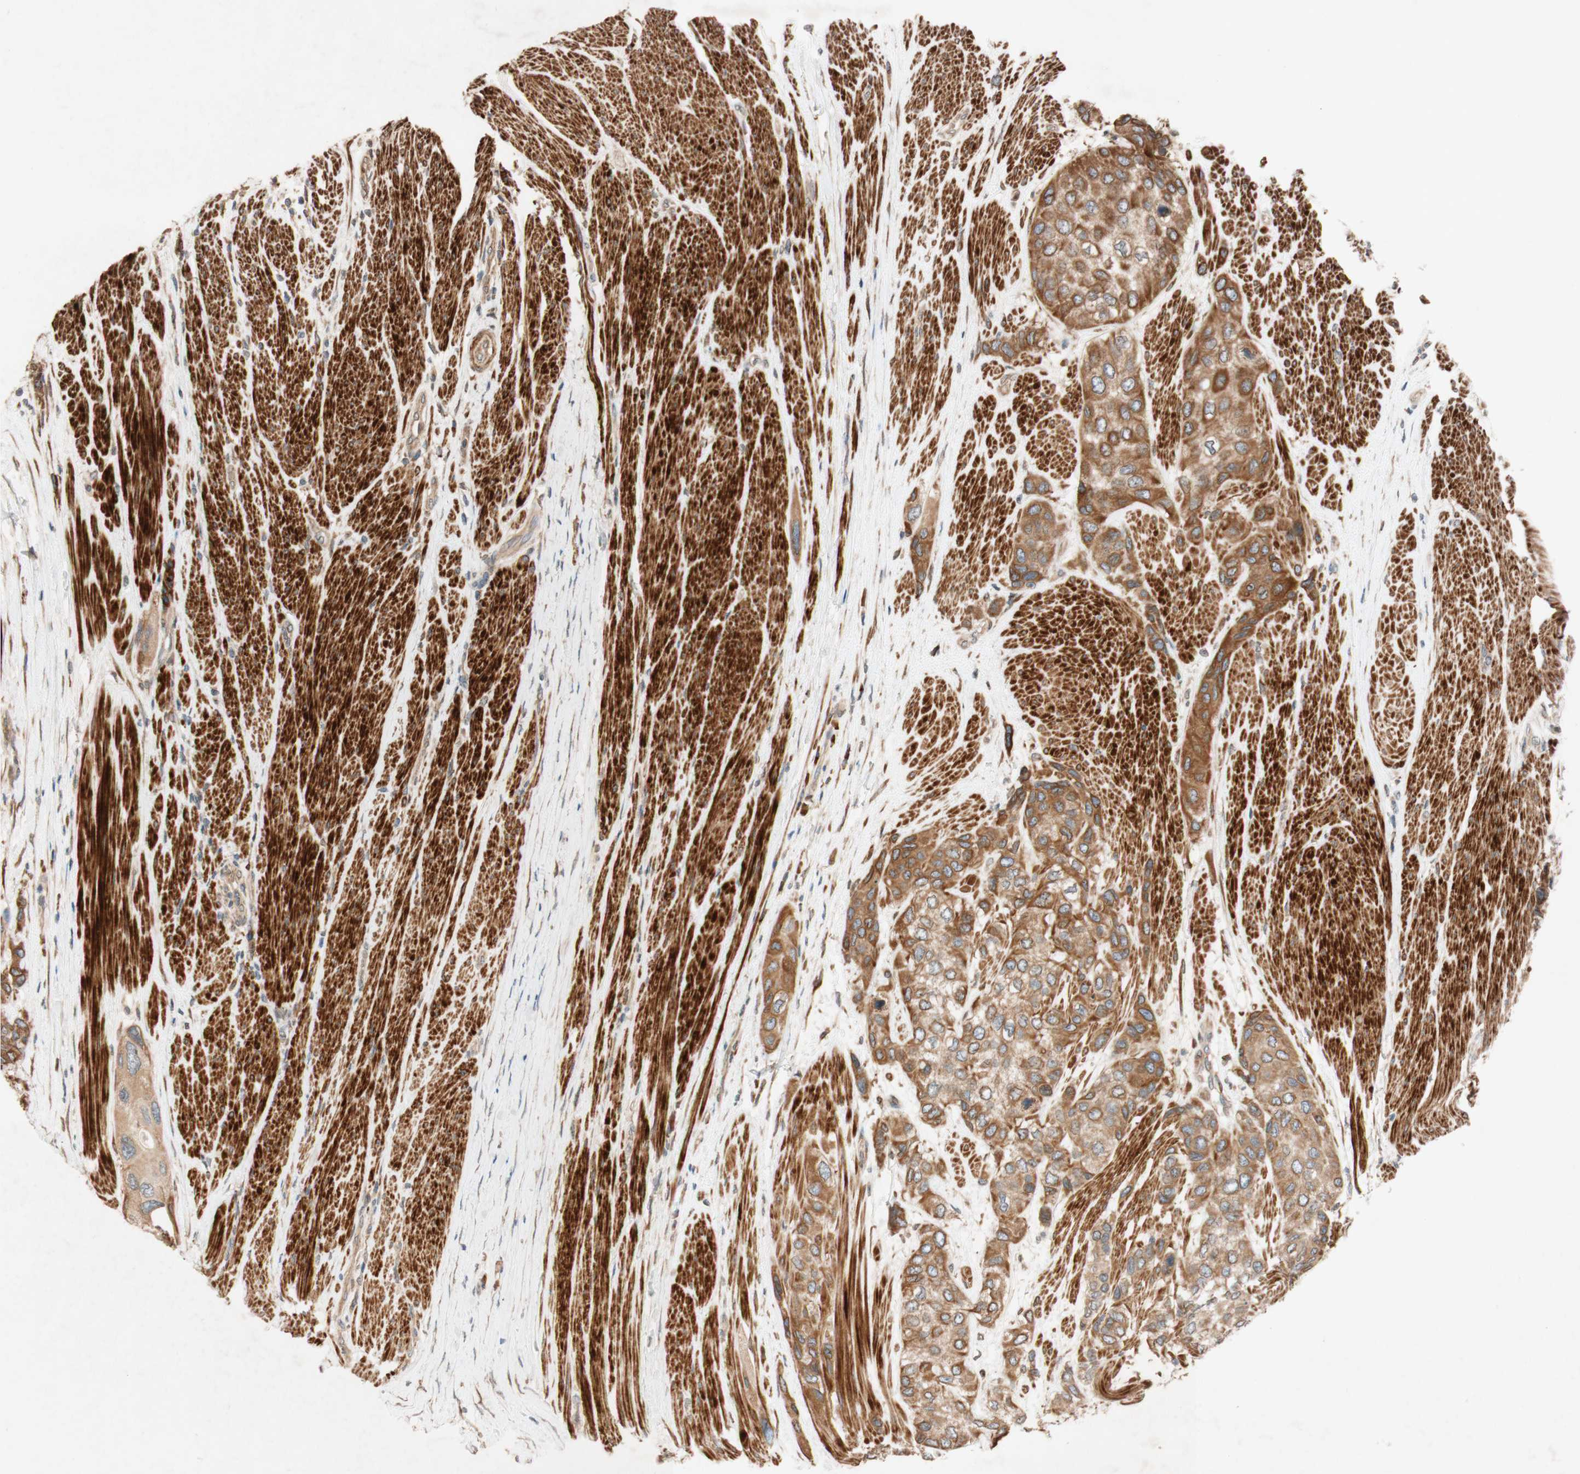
{"staining": {"intensity": "moderate", "quantity": ">75%", "location": "cytoplasmic/membranous,nuclear"}, "tissue": "urothelial cancer", "cell_type": "Tumor cells", "image_type": "cancer", "snomed": [{"axis": "morphology", "description": "Urothelial carcinoma, High grade"}, {"axis": "topography", "description": "Urinary bladder"}], "caption": "DAB immunohistochemical staining of human high-grade urothelial carcinoma shows moderate cytoplasmic/membranous and nuclear protein expression in approximately >75% of tumor cells.", "gene": "PTPRU", "patient": {"sex": "female", "age": 56}}